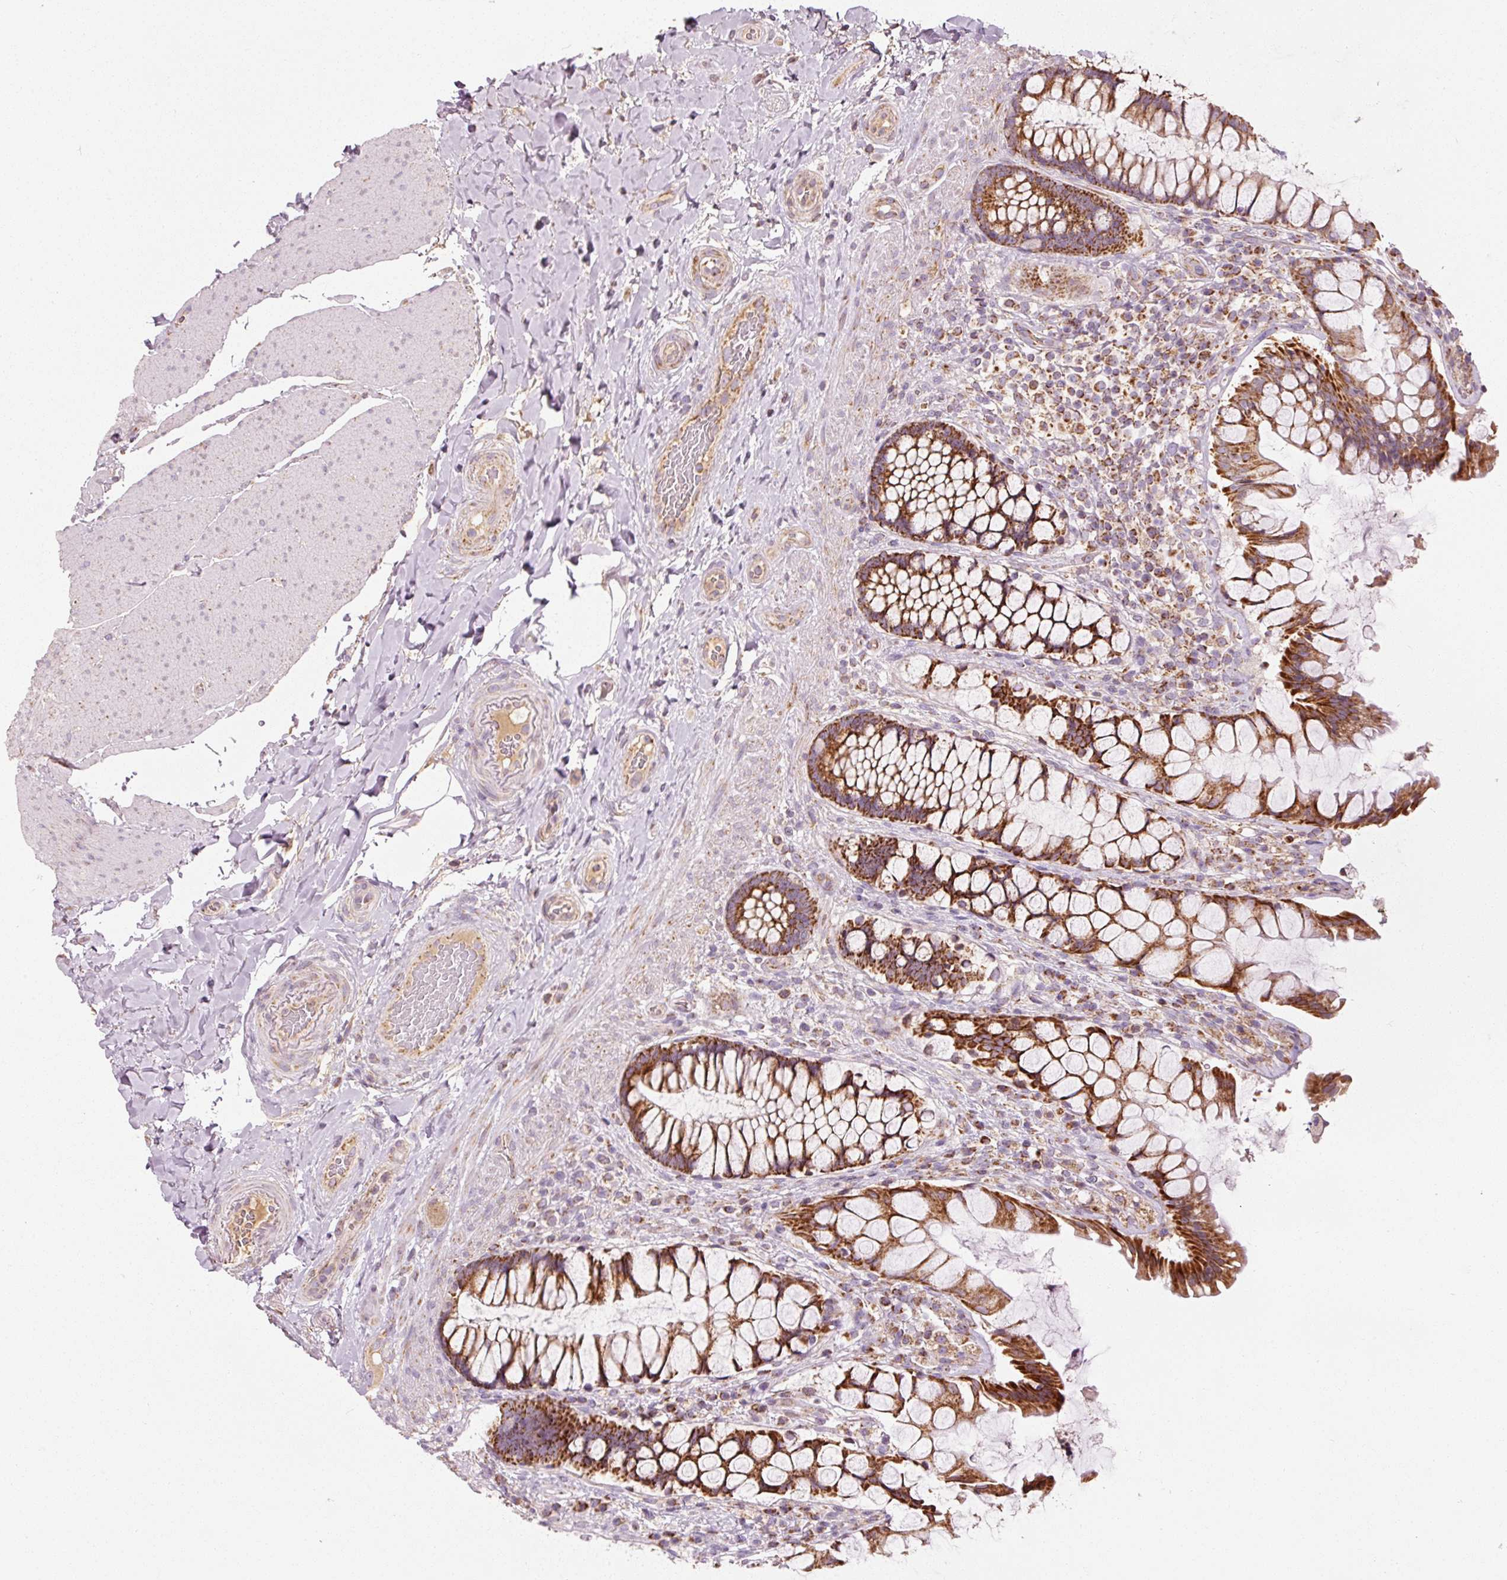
{"staining": {"intensity": "strong", "quantity": ">75%", "location": "cytoplasmic/membranous"}, "tissue": "rectum", "cell_type": "Glandular cells", "image_type": "normal", "snomed": [{"axis": "morphology", "description": "Normal tissue, NOS"}, {"axis": "topography", "description": "Rectum"}], "caption": "Immunohistochemical staining of unremarkable rectum displays high levels of strong cytoplasmic/membranous expression in approximately >75% of glandular cells.", "gene": "NDUFB4", "patient": {"sex": "female", "age": 58}}